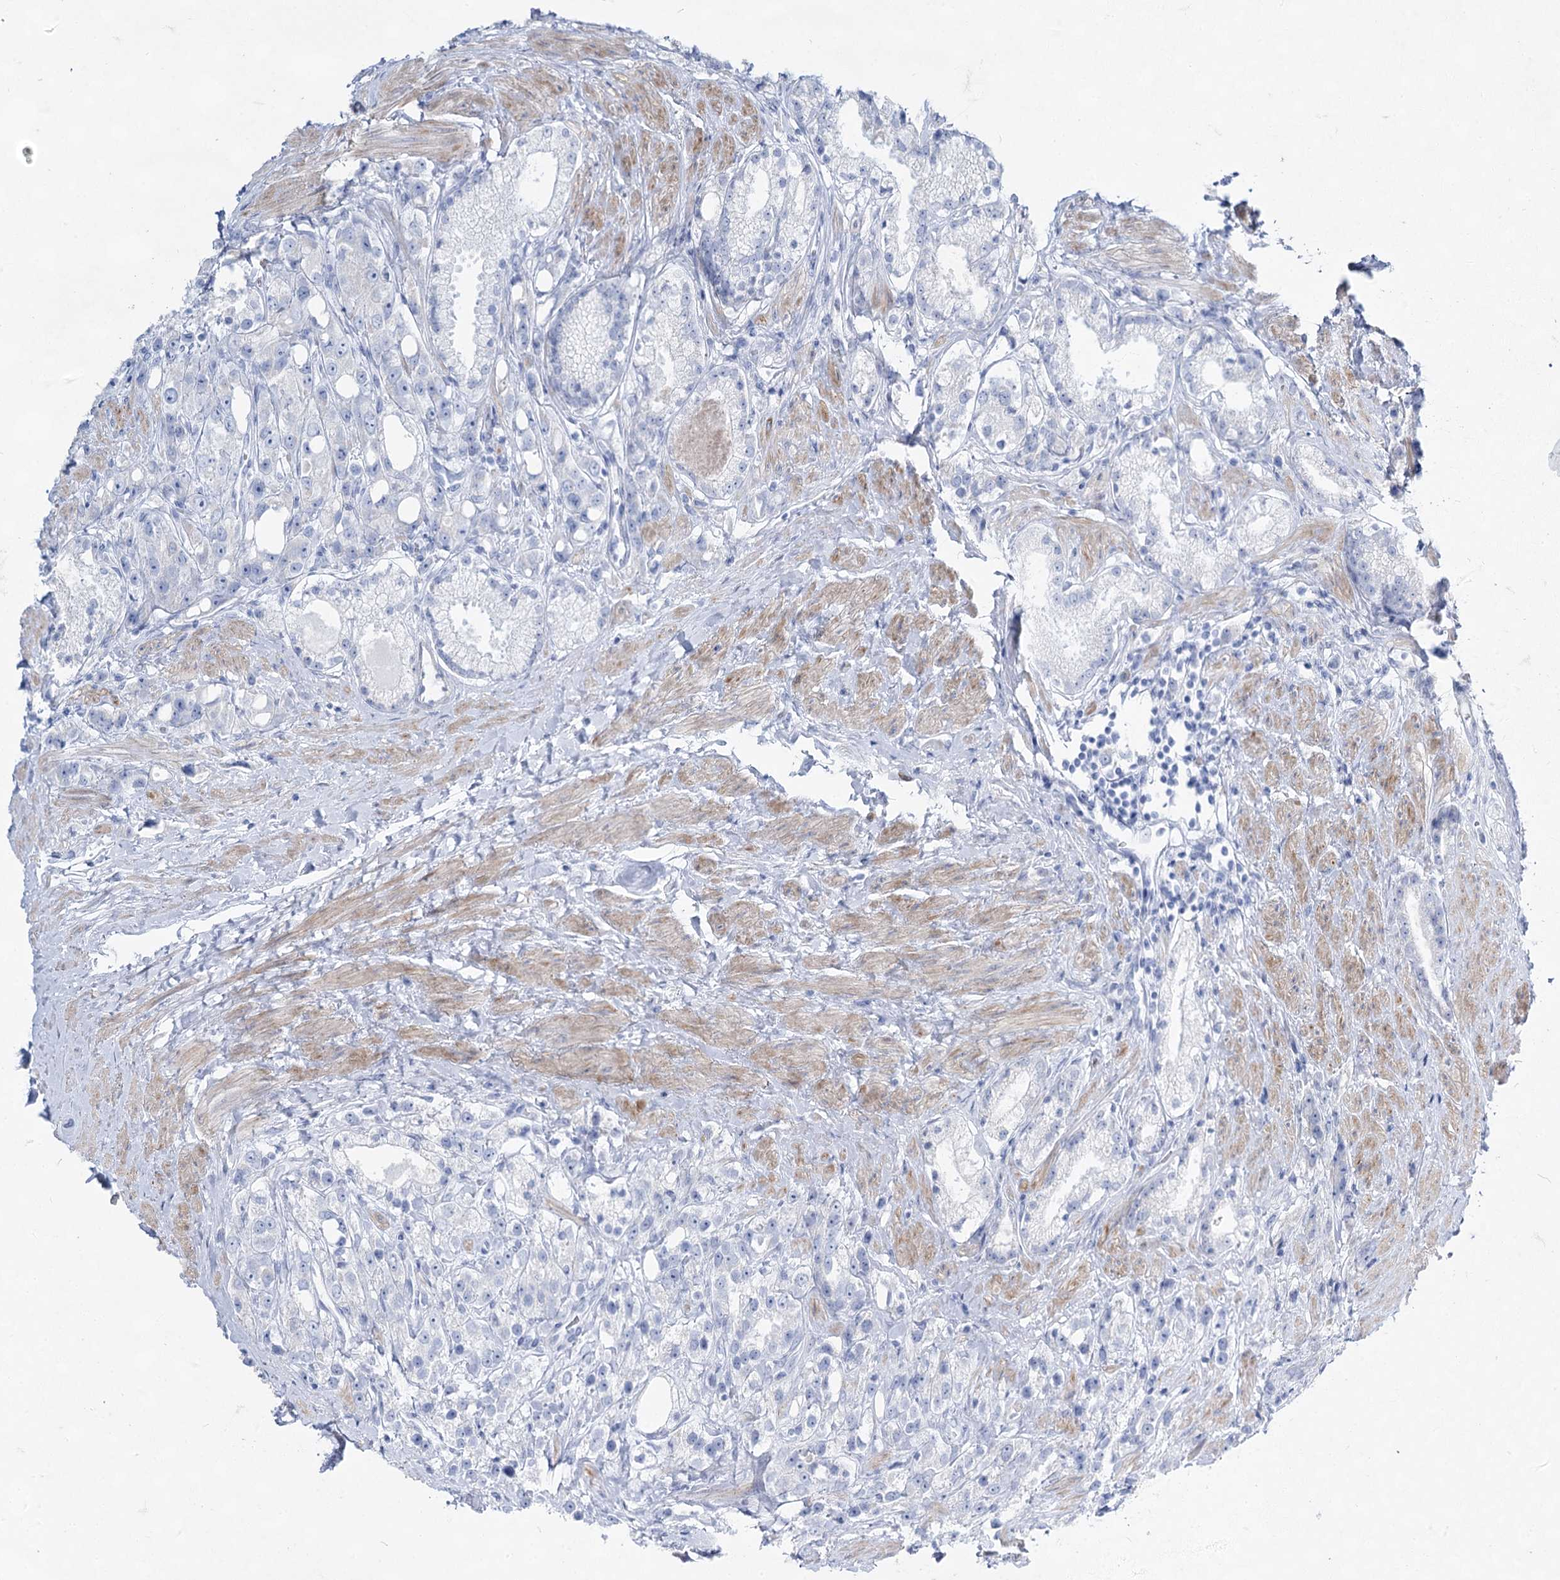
{"staining": {"intensity": "negative", "quantity": "none", "location": "none"}, "tissue": "prostate cancer", "cell_type": "Tumor cells", "image_type": "cancer", "snomed": [{"axis": "morphology", "description": "Adenocarcinoma, NOS"}, {"axis": "topography", "description": "Prostate"}], "caption": "The immunohistochemistry photomicrograph has no significant positivity in tumor cells of prostate adenocarcinoma tissue. The staining was performed using DAB (3,3'-diaminobenzidine) to visualize the protein expression in brown, while the nuclei were stained in blue with hematoxylin (Magnification: 20x).", "gene": "ACRV1", "patient": {"sex": "male", "age": 79}}